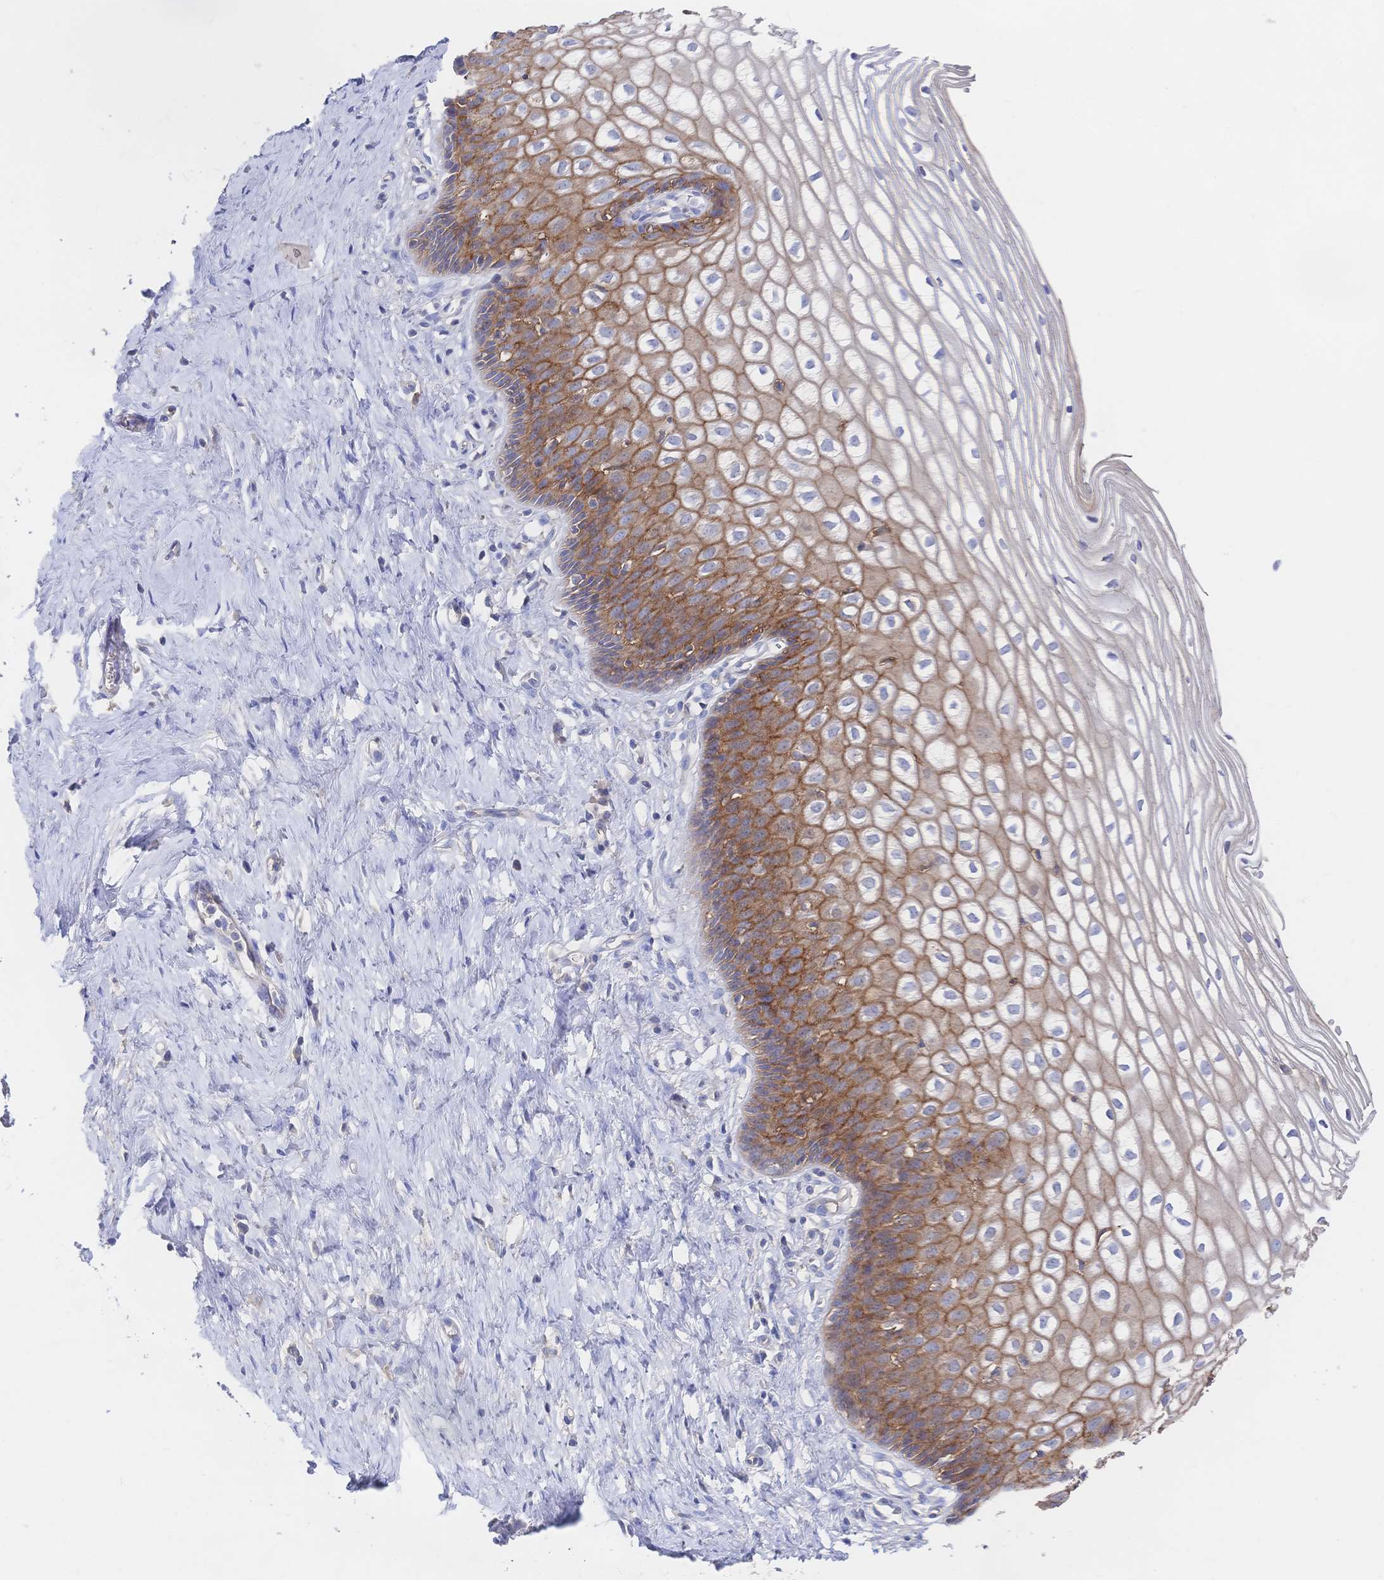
{"staining": {"intensity": "moderate", "quantity": ">75%", "location": "cytoplasmic/membranous"}, "tissue": "cervix", "cell_type": "Glandular cells", "image_type": "normal", "snomed": [{"axis": "morphology", "description": "Normal tissue, NOS"}, {"axis": "topography", "description": "Cervix"}], "caption": "This histopathology image reveals immunohistochemistry (IHC) staining of normal cervix, with medium moderate cytoplasmic/membranous positivity in about >75% of glandular cells.", "gene": "F11R", "patient": {"sex": "female", "age": 36}}